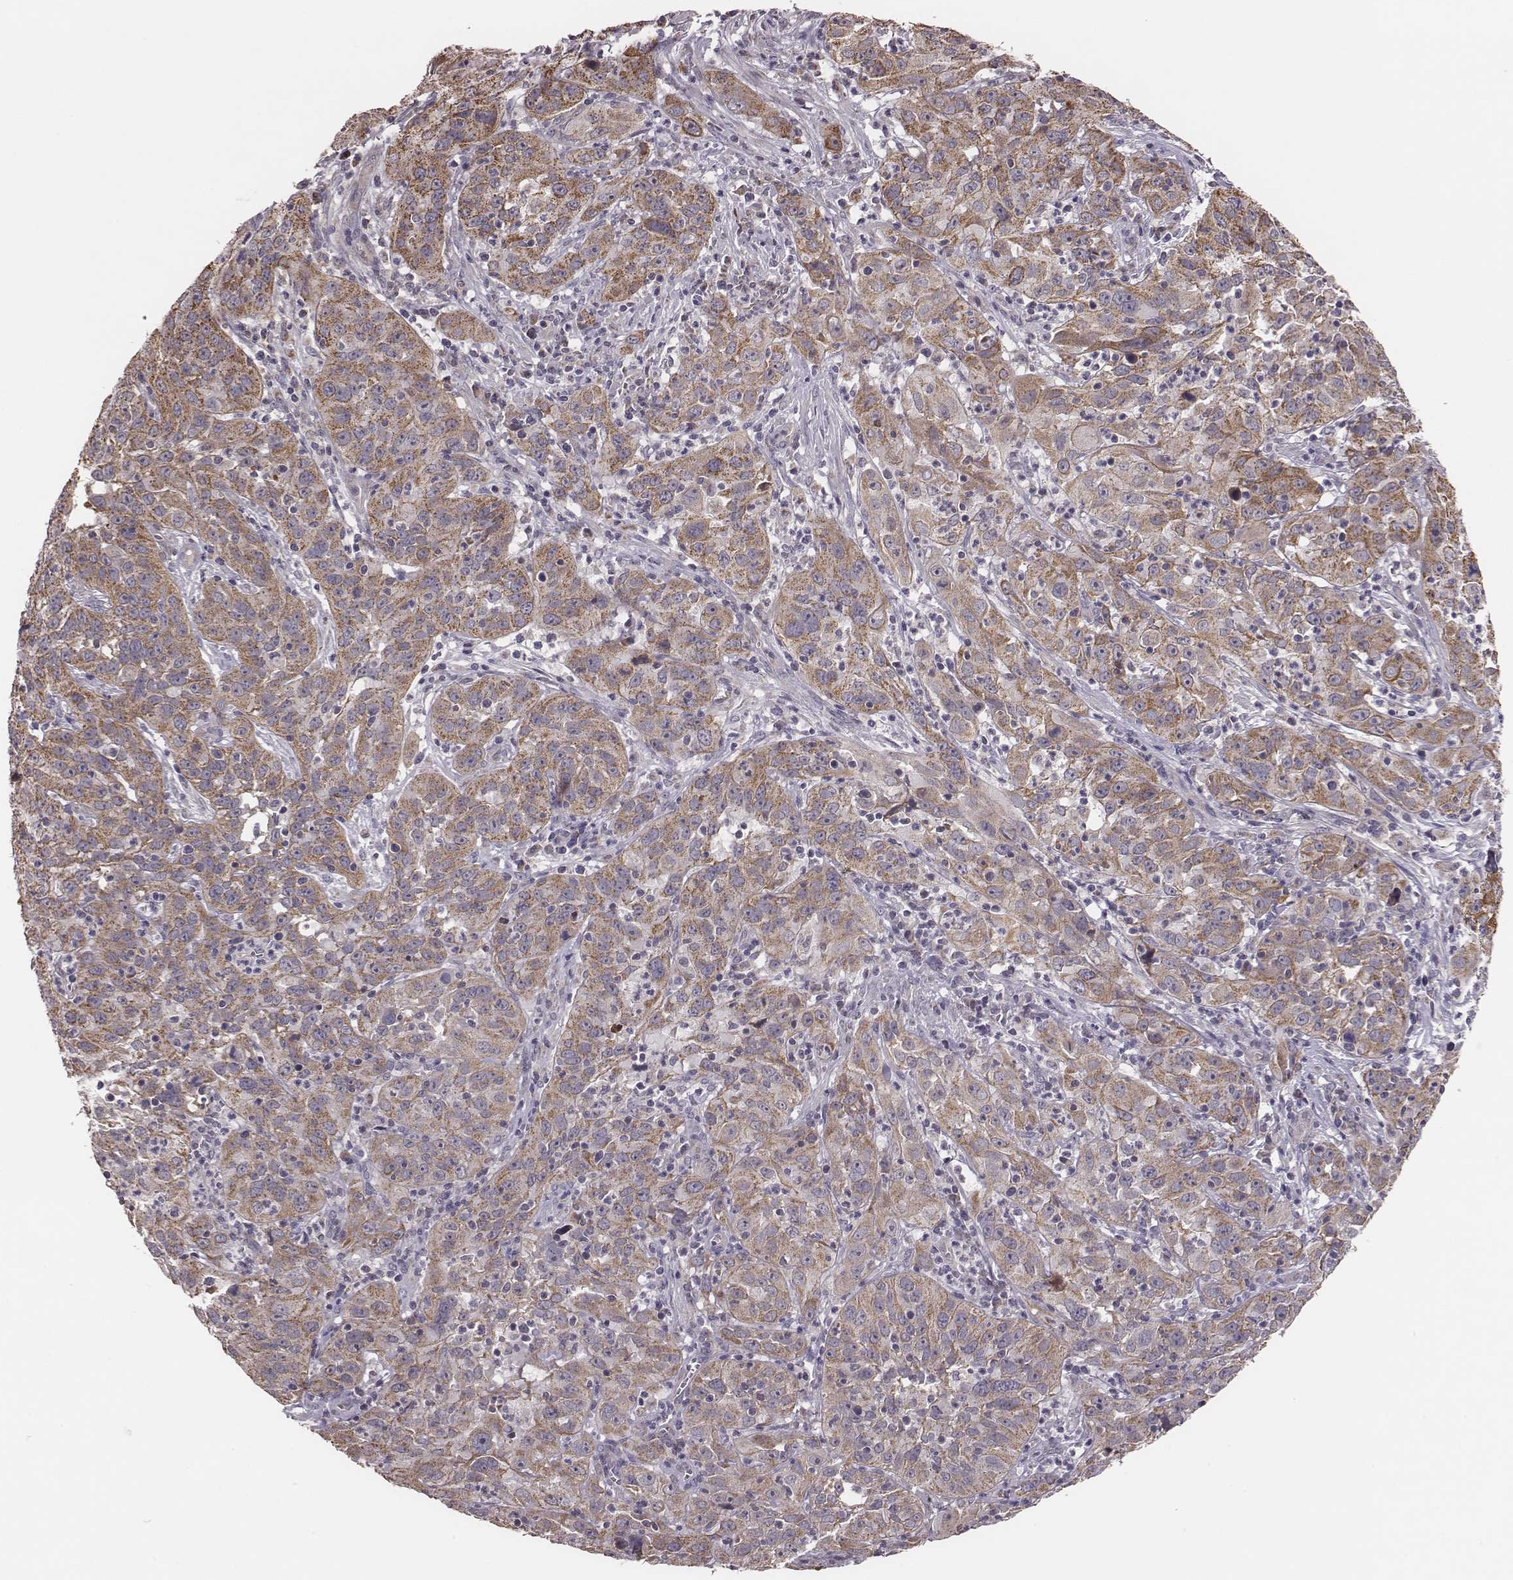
{"staining": {"intensity": "moderate", "quantity": ">75%", "location": "cytoplasmic/membranous"}, "tissue": "cervical cancer", "cell_type": "Tumor cells", "image_type": "cancer", "snomed": [{"axis": "morphology", "description": "Squamous cell carcinoma, NOS"}, {"axis": "topography", "description": "Cervix"}], "caption": "IHC micrograph of neoplastic tissue: human cervical cancer stained using IHC reveals medium levels of moderate protein expression localized specifically in the cytoplasmic/membranous of tumor cells, appearing as a cytoplasmic/membranous brown color.", "gene": "HAVCR1", "patient": {"sex": "female", "age": 32}}